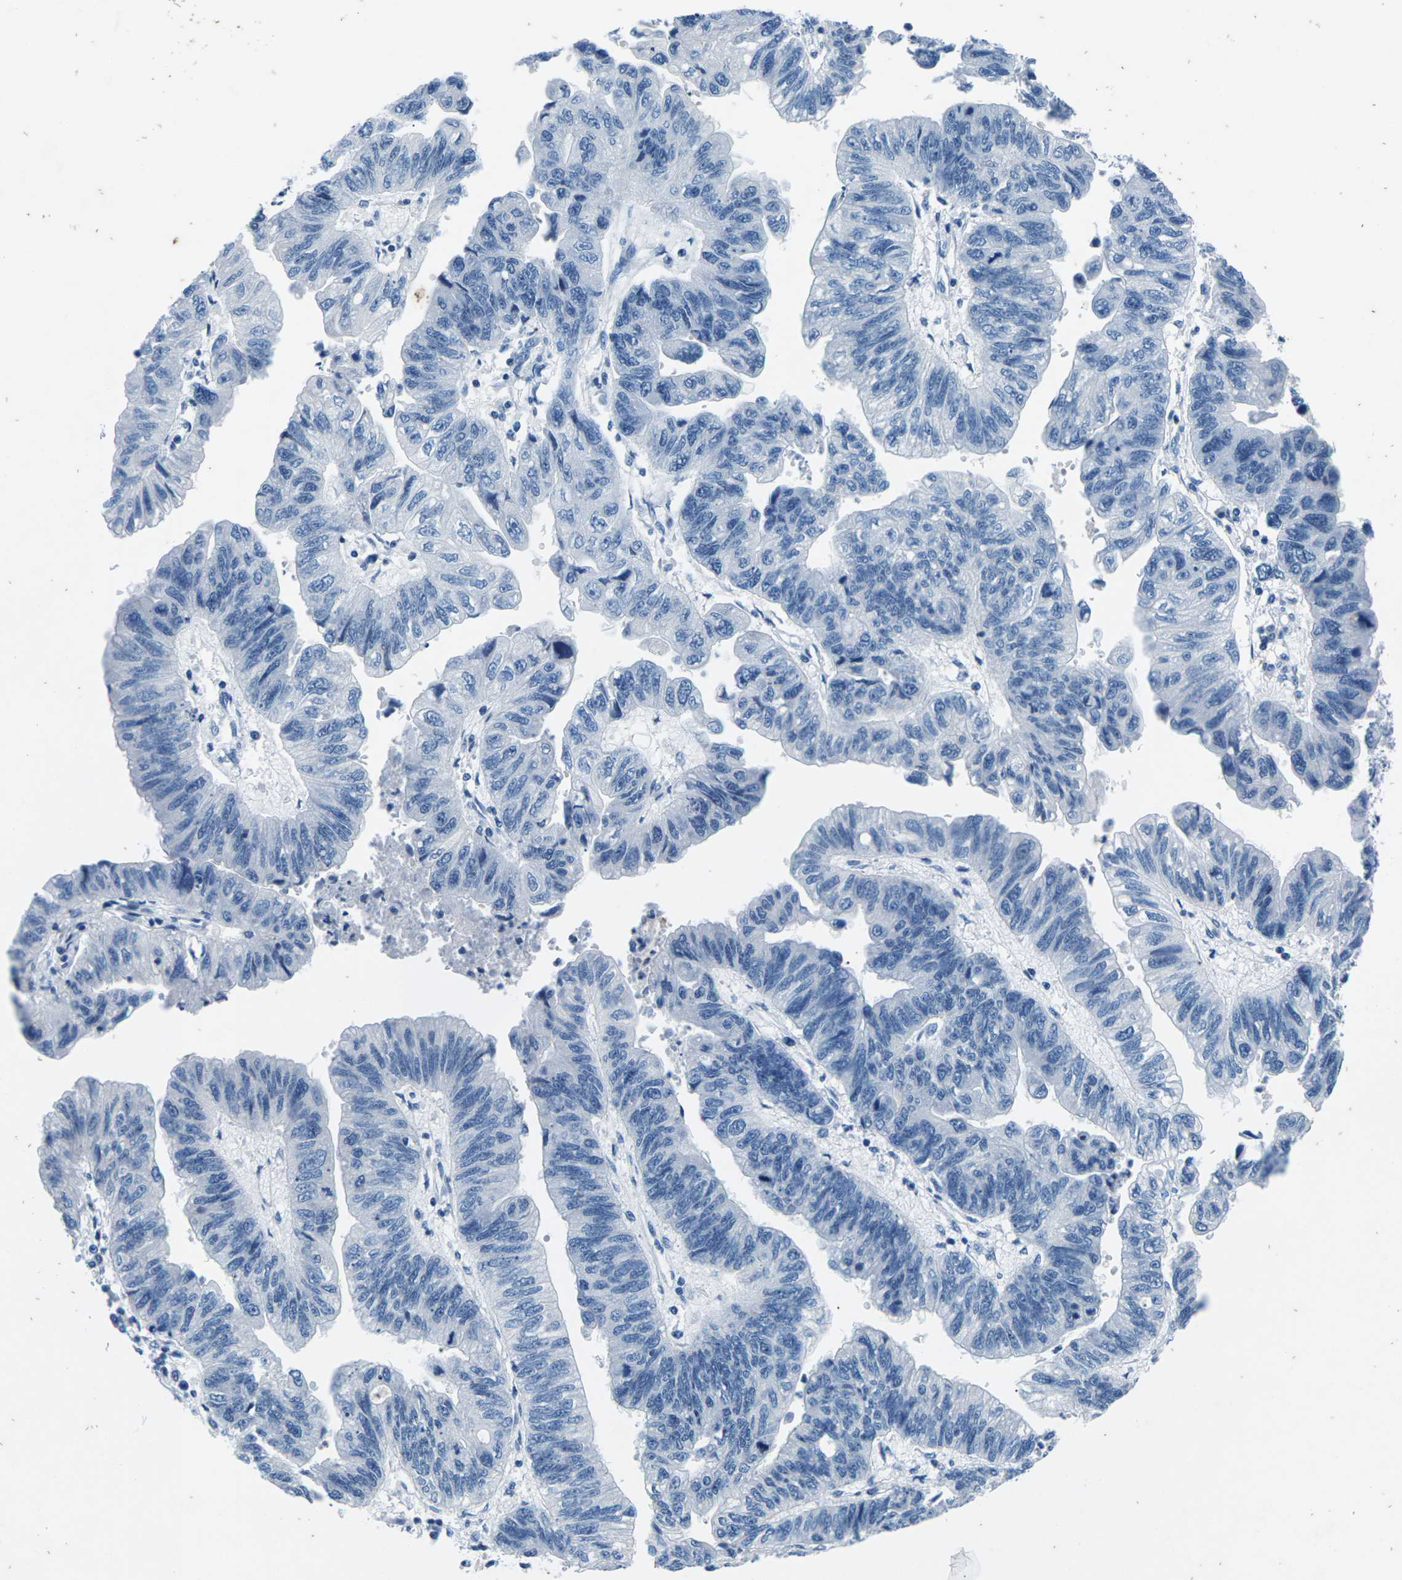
{"staining": {"intensity": "negative", "quantity": "none", "location": "none"}, "tissue": "stomach cancer", "cell_type": "Tumor cells", "image_type": "cancer", "snomed": [{"axis": "morphology", "description": "Adenocarcinoma, NOS"}, {"axis": "topography", "description": "Stomach"}], "caption": "Stomach cancer (adenocarcinoma) stained for a protein using IHC demonstrates no expression tumor cells.", "gene": "UMOD", "patient": {"sex": "male", "age": 59}}